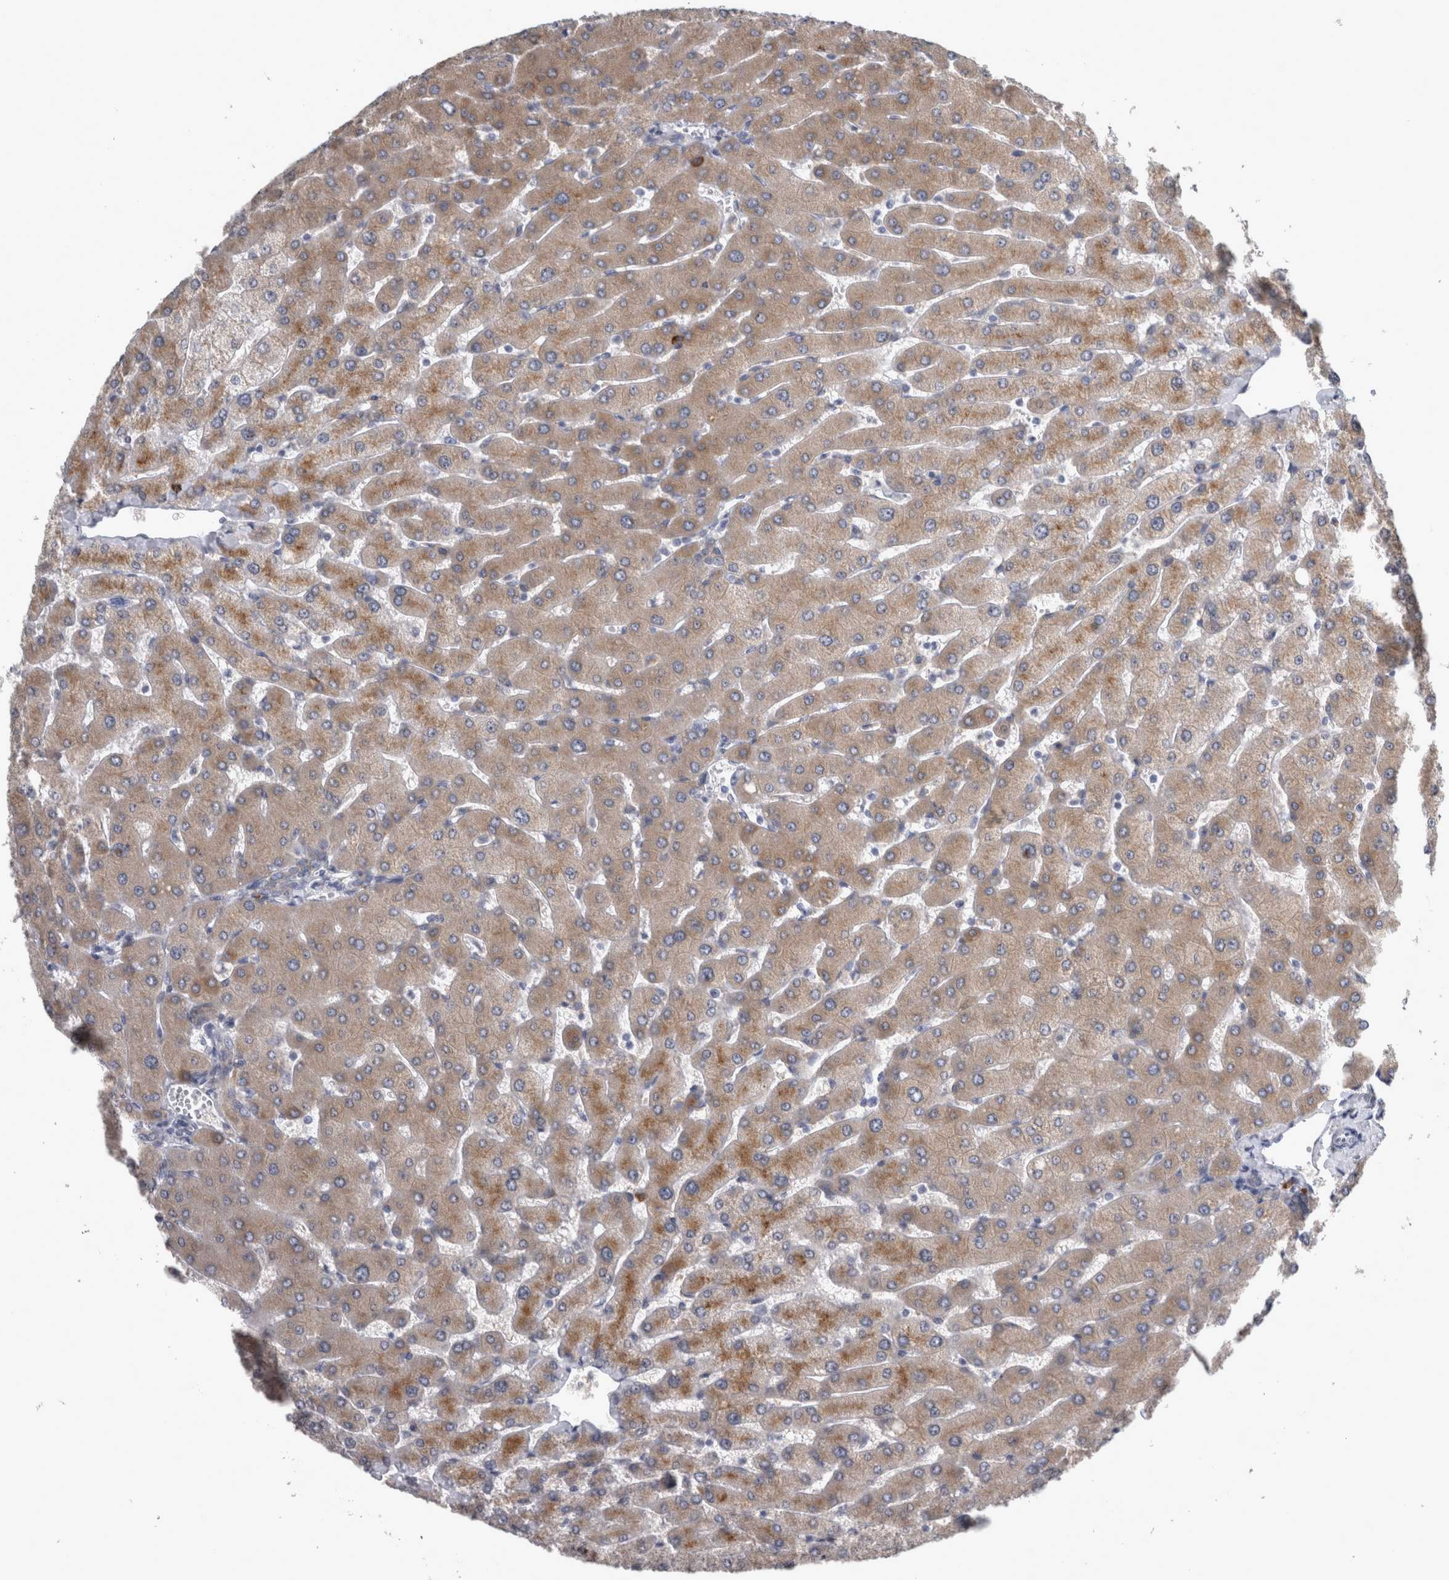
{"staining": {"intensity": "weak", "quantity": ">75%", "location": "cytoplasmic/membranous"}, "tissue": "liver", "cell_type": "Cholangiocytes", "image_type": "normal", "snomed": [{"axis": "morphology", "description": "Normal tissue, NOS"}, {"axis": "topography", "description": "Liver"}], "caption": "Immunohistochemical staining of unremarkable human liver shows >75% levels of weak cytoplasmic/membranous protein expression in about >75% of cholangiocytes.", "gene": "FHIP2B", "patient": {"sex": "male", "age": 55}}